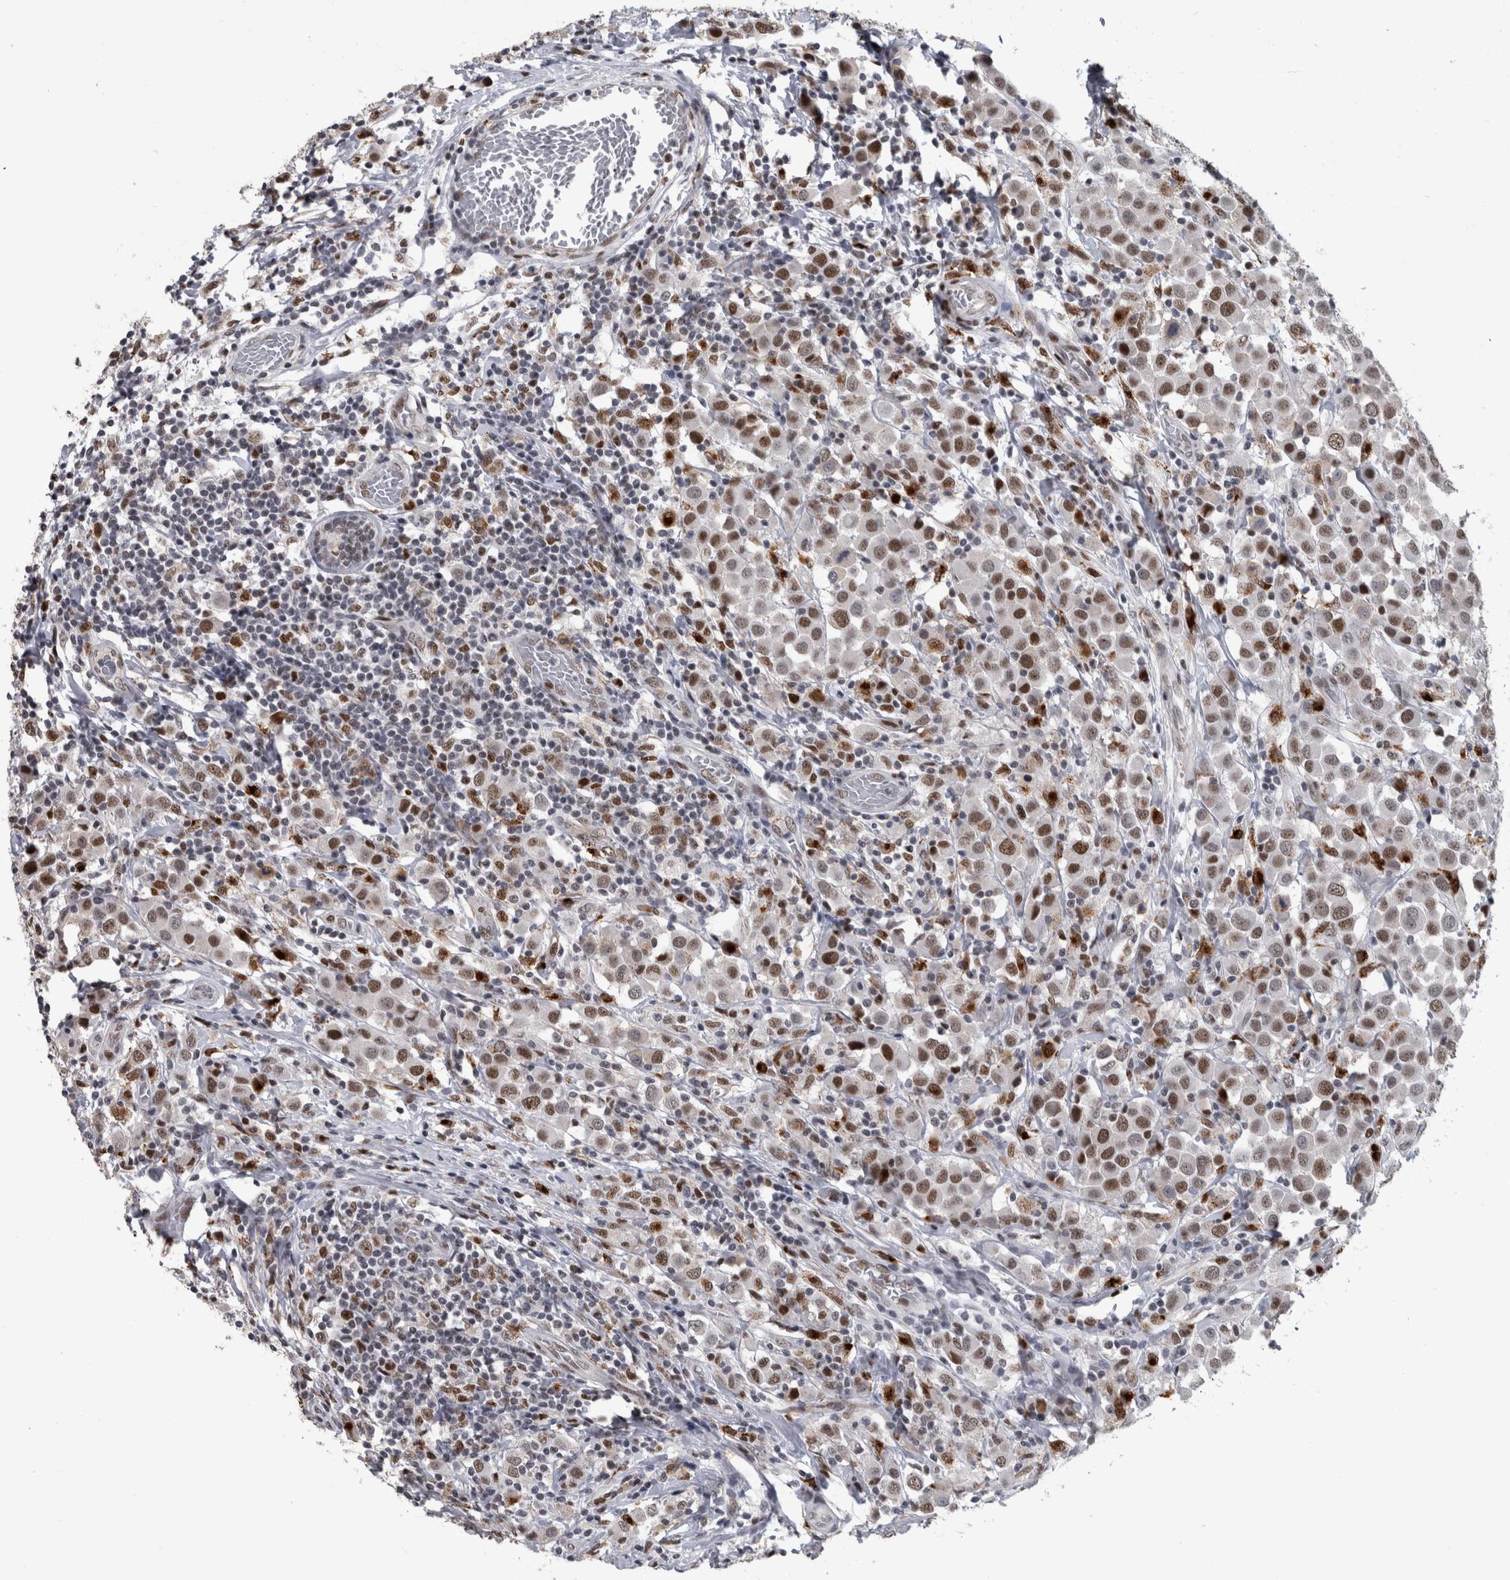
{"staining": {"intensity": "moderate", "quantity": ">75%", "location": "nuclear"}, "tissue": "breast cancer", "cell_type": "Tumor cells", "image_type": "cancer", "snomed": [{"axis": "morphology", "description": "Duct carcinoma"}, {"axis": "topography", "description": "Breast"}], "caption": "Moderate nuclear positivity for a protein is identified in about >75% of tumor cells of breast intraductal carcinoma using immunohistochemistry (IHC).", "gene": "POLD2", "patient": {"sex": "female", "age": 61}}